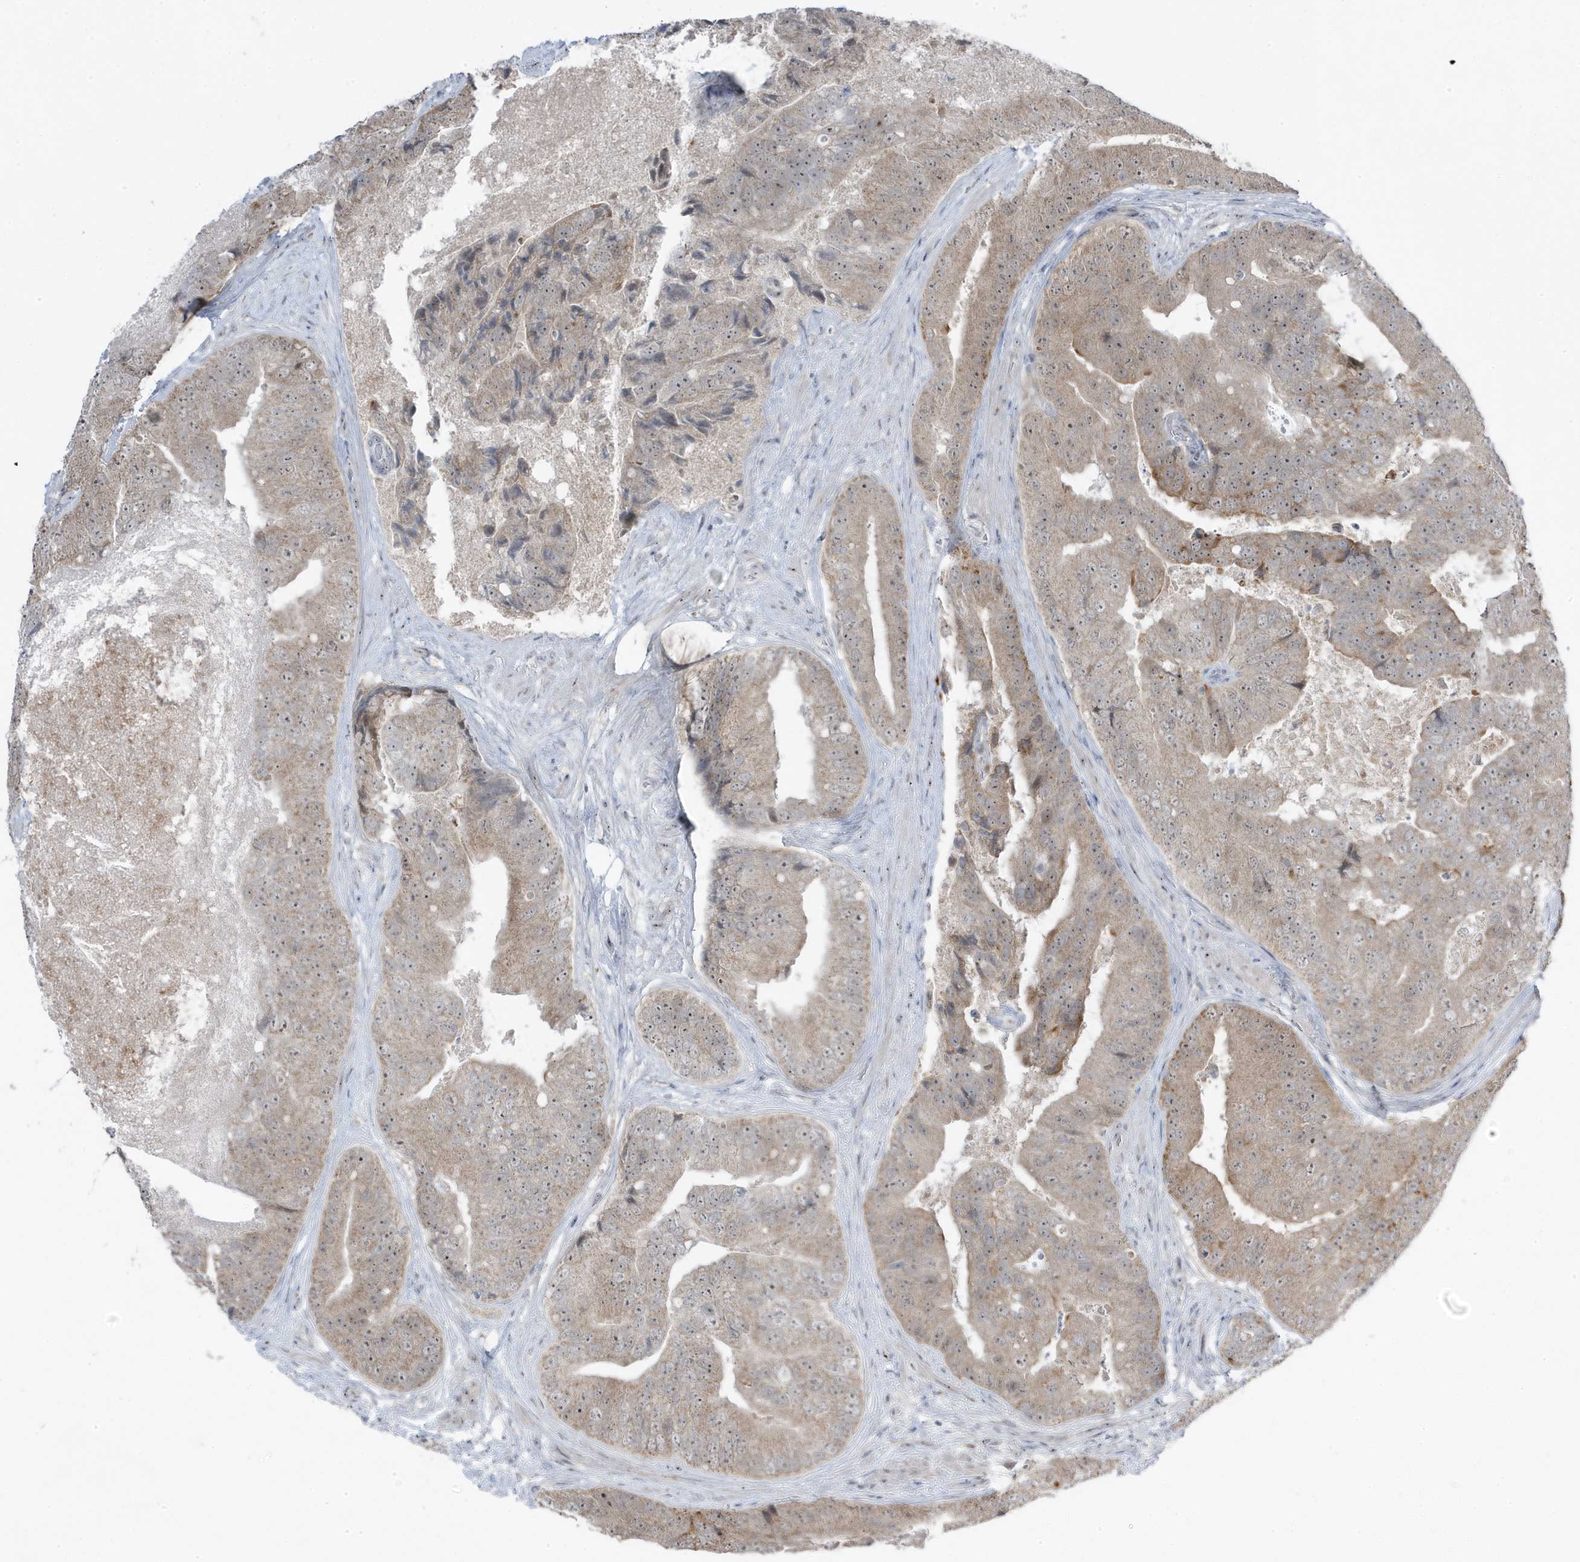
{"staining": {"intensity": "weak", "quantity": "25%-75%", "location": "cytoplasmic/membranous,nuclear"}, "tissue": "prostate cancer", "cell_type": "Tumor cells", "image_type": "cancer", "snomed": [{"axis": "morphology", "description": "Adenocarcinoma, High grade"}, {"axis": "topography", "description": "Prostate"}], "caption": "A histopathology image of human prostate cancer (adenocarcinoma (high-grade)) stained for a protein displays weak cytoplasmic/membranous and nuclear brown staining in tumor cells.", "gene": "TSEN15", "patient": {"sex": "male", "age": 70}}